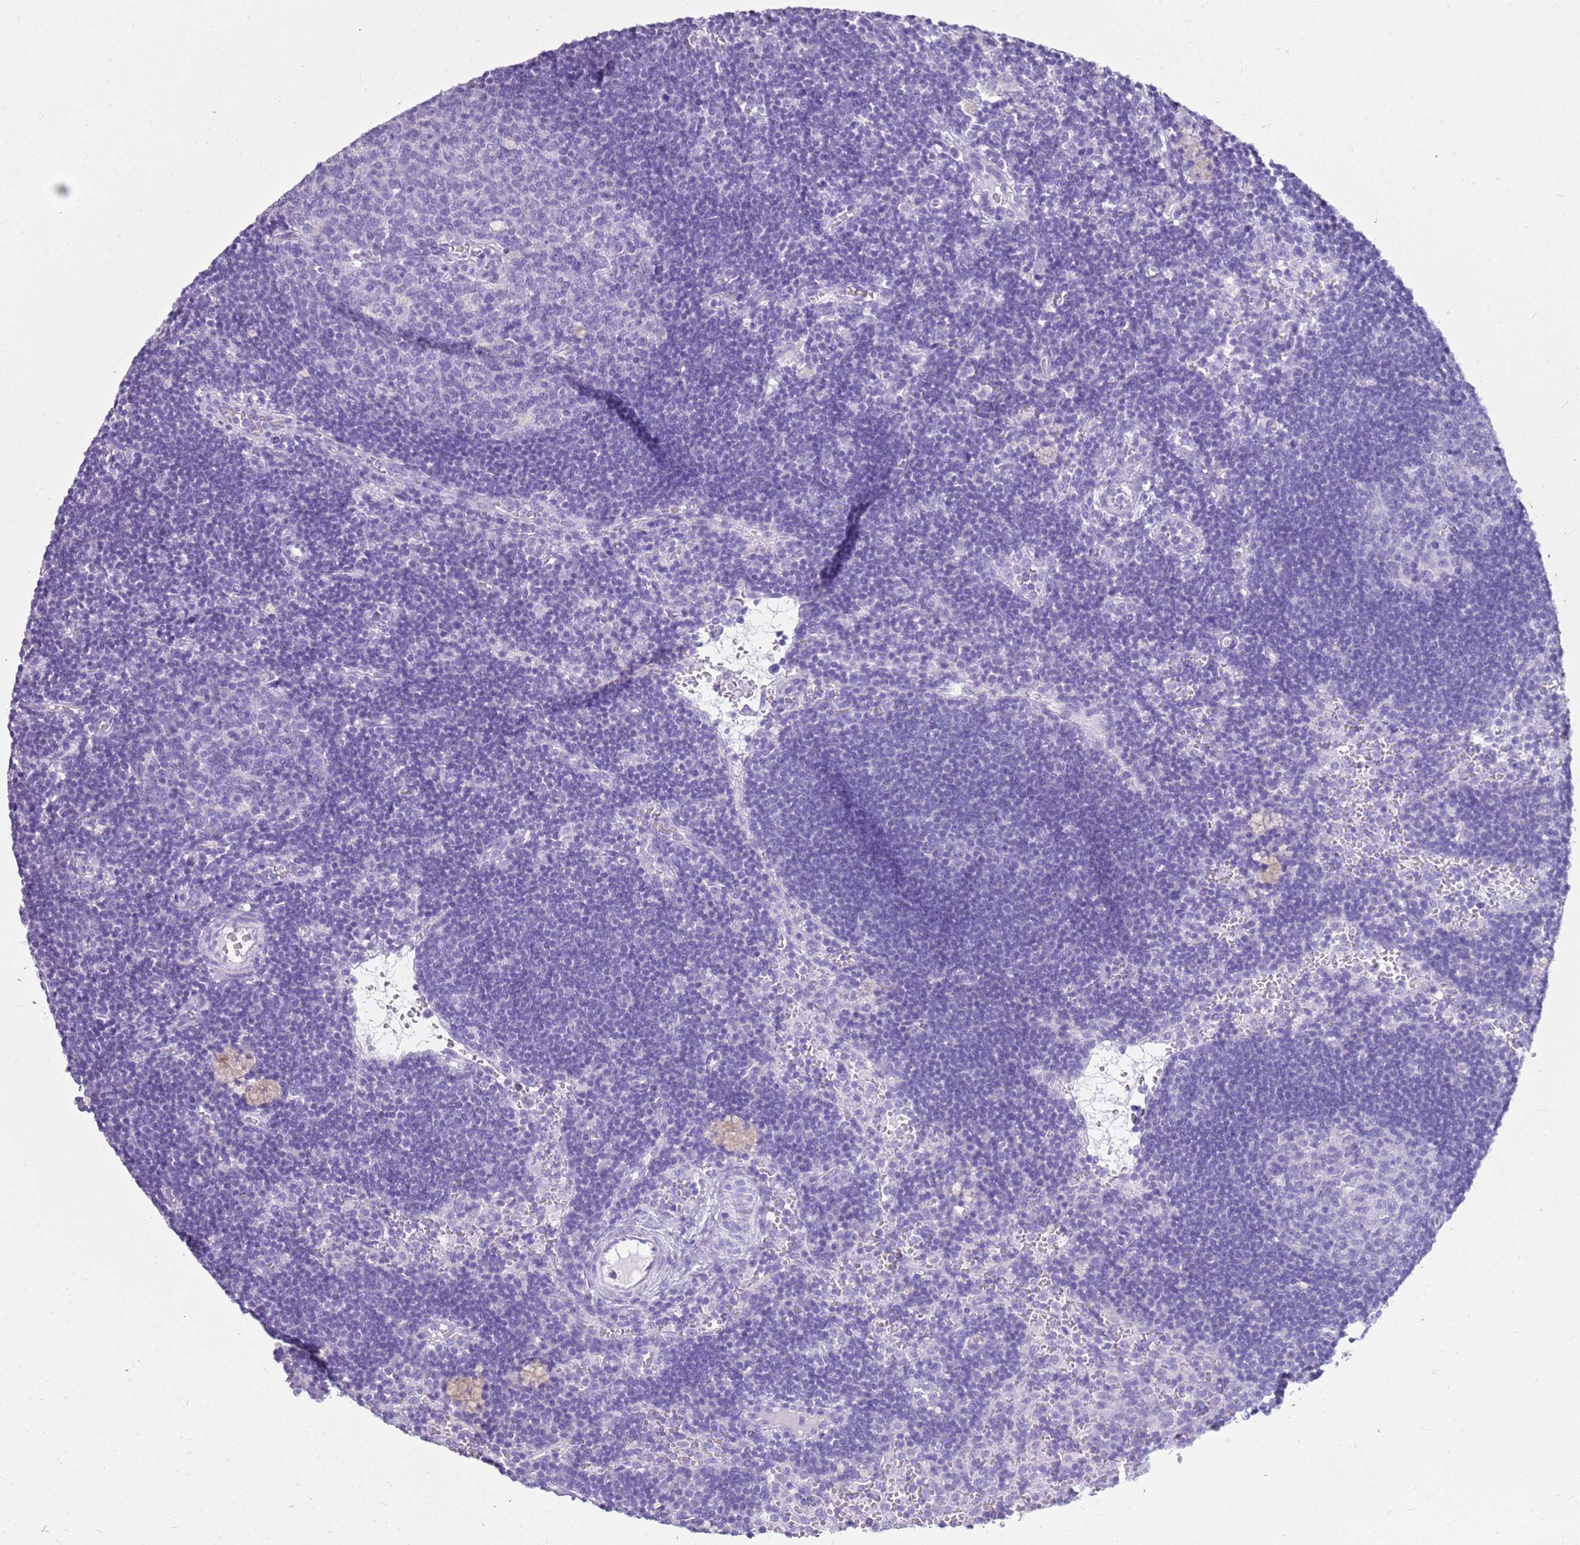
{"staining": {"intensity": "negative", "quantity": "none", "location": "none"}, "tissue": "lymph node", "cell_type": "Germinal center cells", "image_type": "normal", "snomed": [{"axis": "morphology", "description": "Normal tissue, NOS"}, {"axis": "topography", "description": "Lymph node"}], "caption": "Immunohistochemistry micrograph of unremarkable lymph node stained for a protein (brown), which reveals no expression in germinal center cells.", "gene": "CA8", "patient": {"sex": "male", "age": 62}}